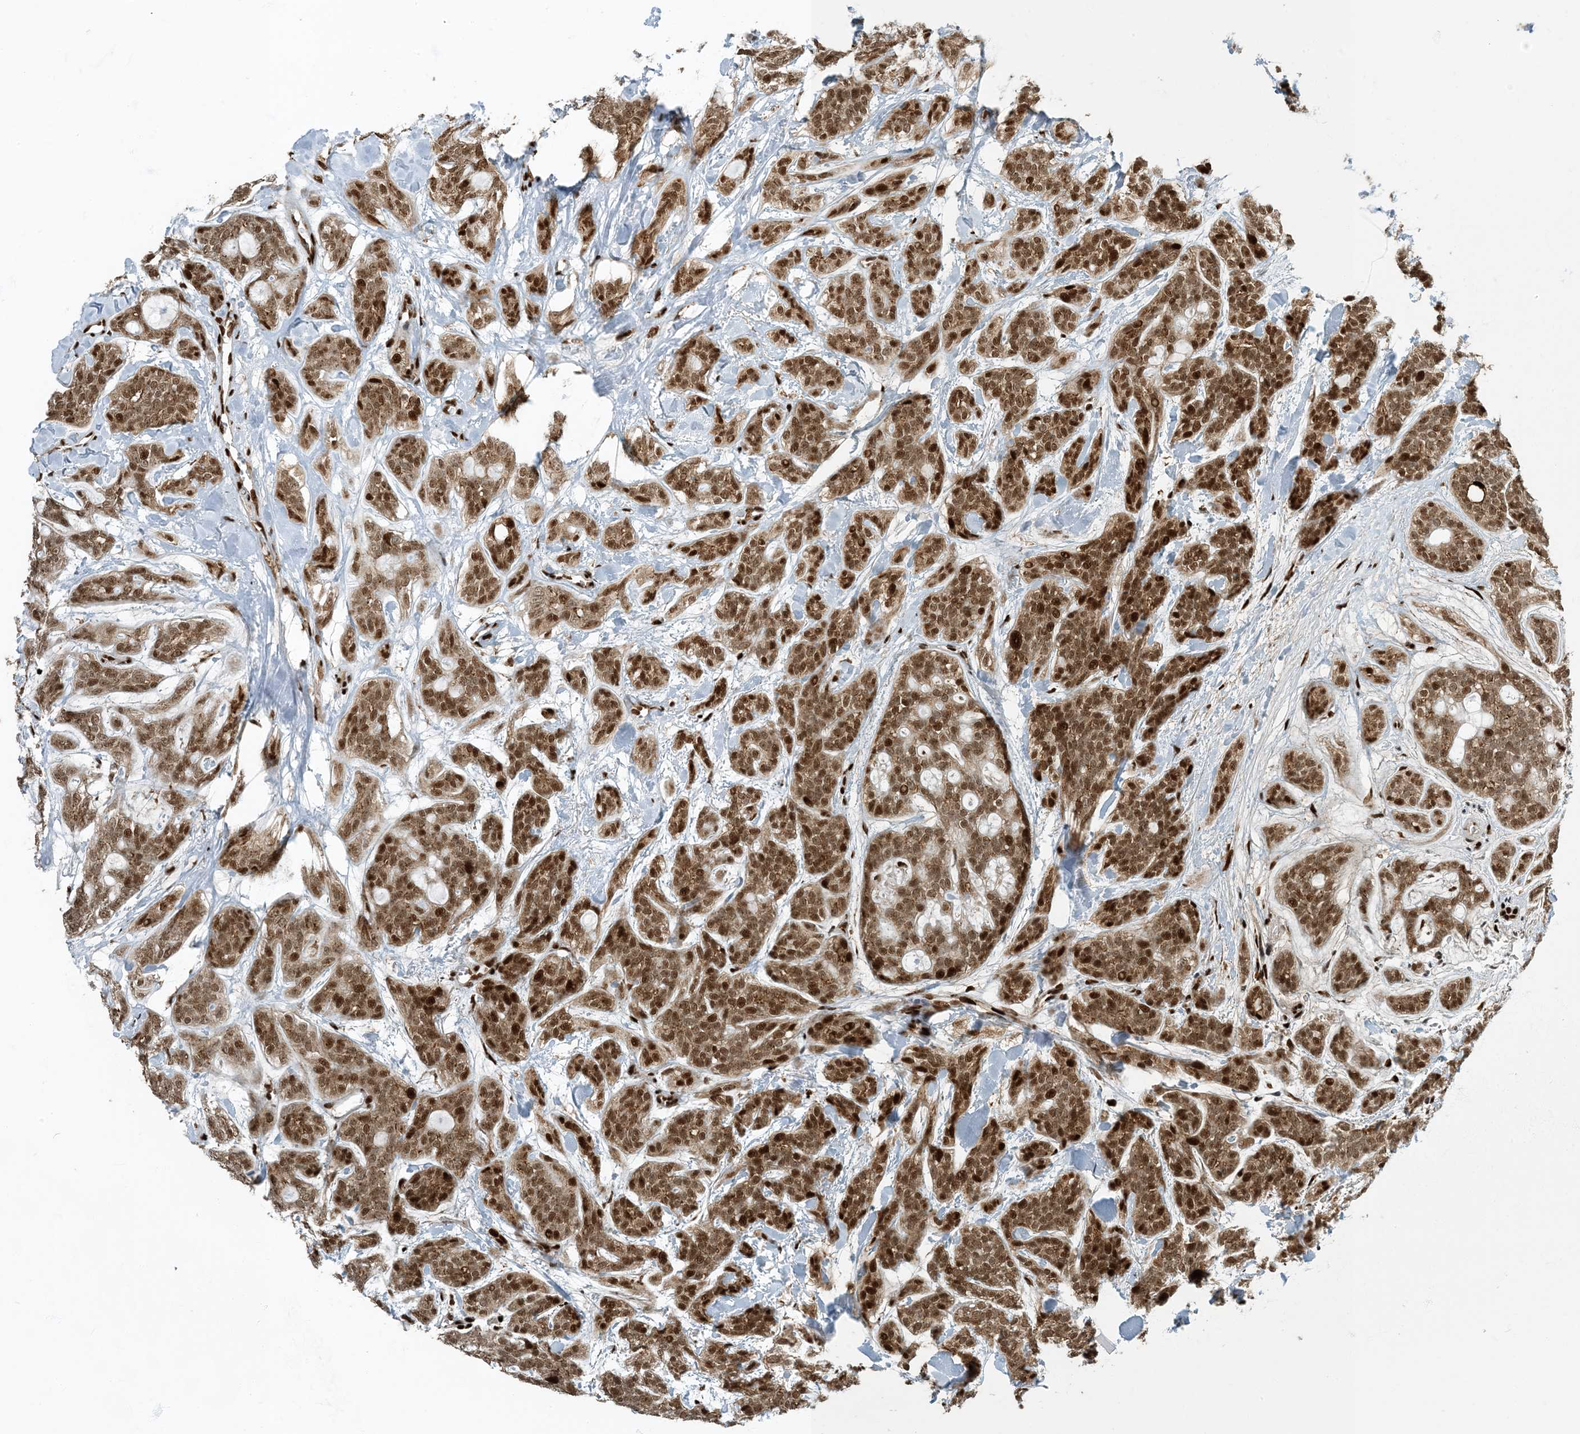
{"staining": {"intensity": "moderate", "quantity": ">75%", "location": "cytoplasmic/membranous,nuclear"}, "tissue": "head and neck cancer", "cell_type": "Tumor cells", "image_type": "cancer", "snomed": [{"axis": "morphology", "description": "Adenocarcinoma, NOS"}, {"axis": "topography", "description": "Head-Neck"}], "caption": "The micrograph exhibits staining of adenocarcinoma (head and neck), revealing moderate cytoplasmic/membranous and nuclear protein staining (brown color) within tumor cells.", "gene": "MBD1", "patient": {"sex": "male", "age": 66}}